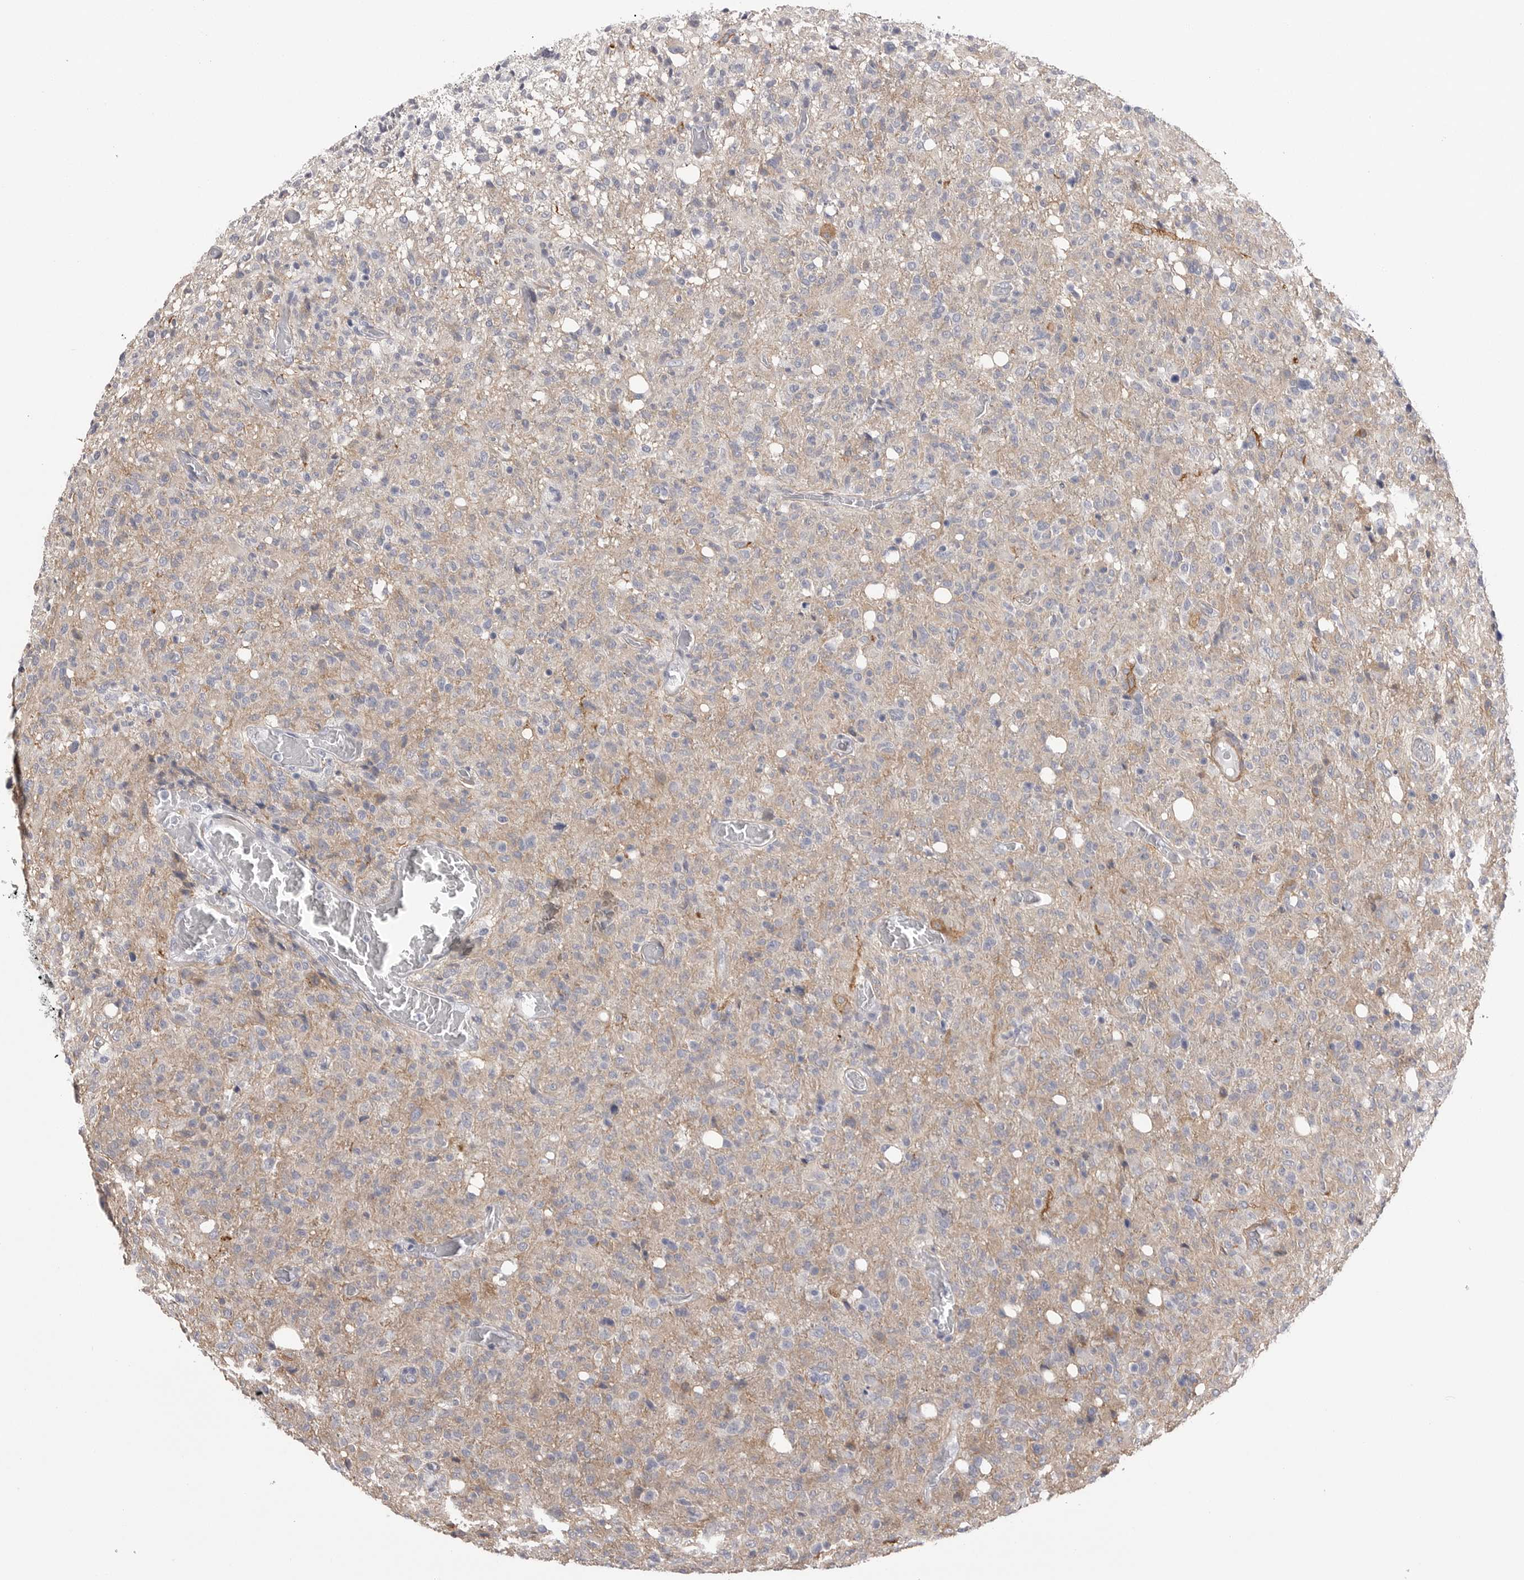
{"staining": {"intensity": "negative", "quantity": "none", "location": "none"}, "tissue": "glioma", "cell_type": "Tumor cells", "image_type": "cancer", "snomed": [{"axis": "morphology", "description": "Glioma, malignant, High grade"}, {"axis": "topography", "description": "Brain"}], "caption": "This is a image of IHC staining of glioma, which shows no expression in tumor cells.", "gene": "AKAP12", "patient": {"sex": "female", "age": 57}}